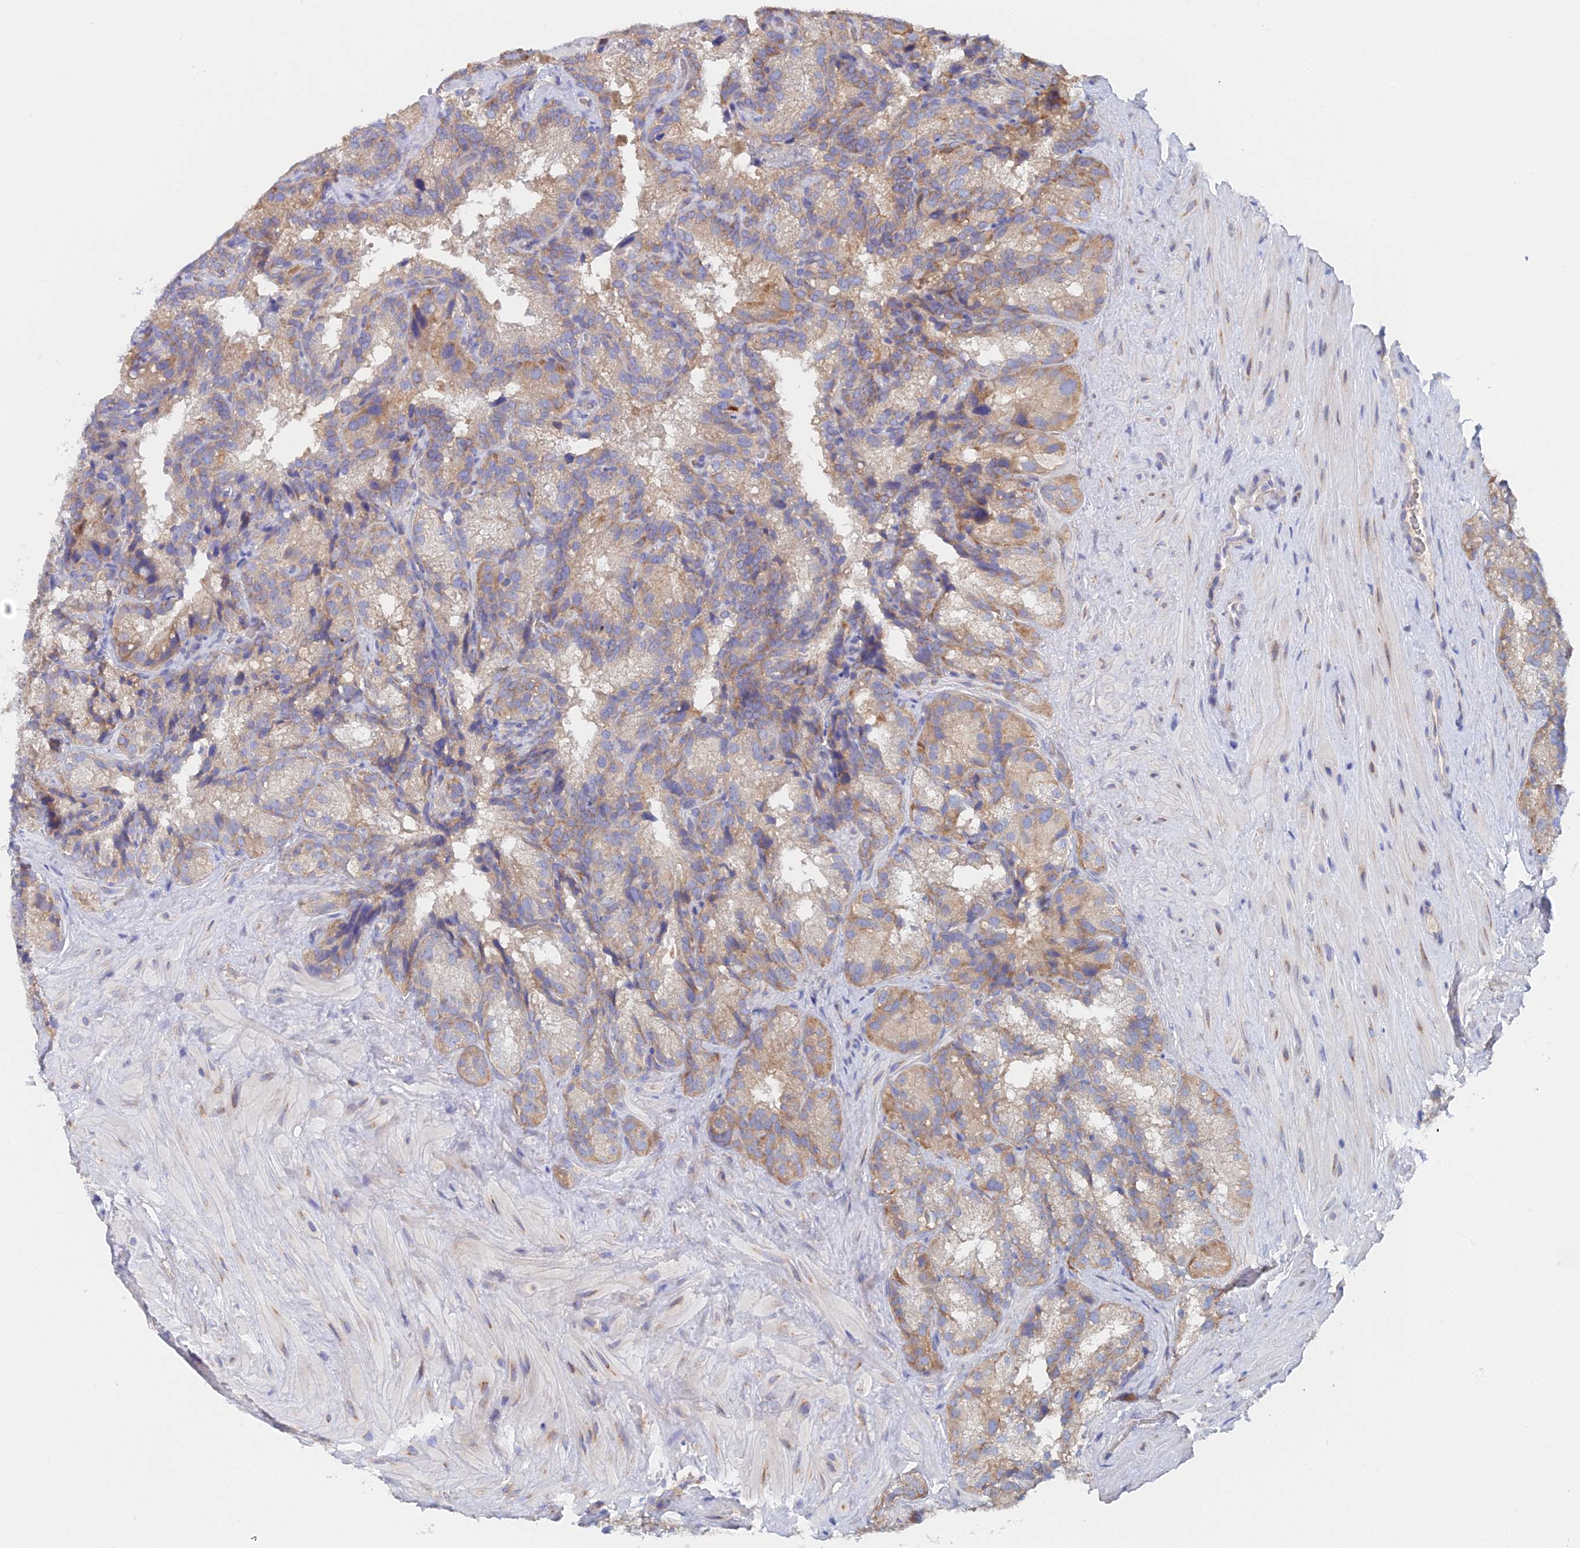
{"staining": {"intensity": "moderate", "quantity": "25%-75%", "location": "cytoplasmic/membranous"}, "tissue": "seminal vesicle", "cell_type": "Glandular cells", "image_type": "normal", "snomed": [{"axis": "morphology", "description": "Normal tissue, NOS"}, {"axis": "topography", "description": "Seminal veicle"}], "caption": "Immunohistochemistry histopathology image of benign seminal vesicle: human seminal vesicle stained using IHC demonstrates medium levels of moderate protein expression localized specifically in the cytoplasmic/membranous of glandular cells, appearing as a cytoplasmic/membranous brown color.", "gene": "ELOF1", "patient": {"sex": "male", "age": 58}}